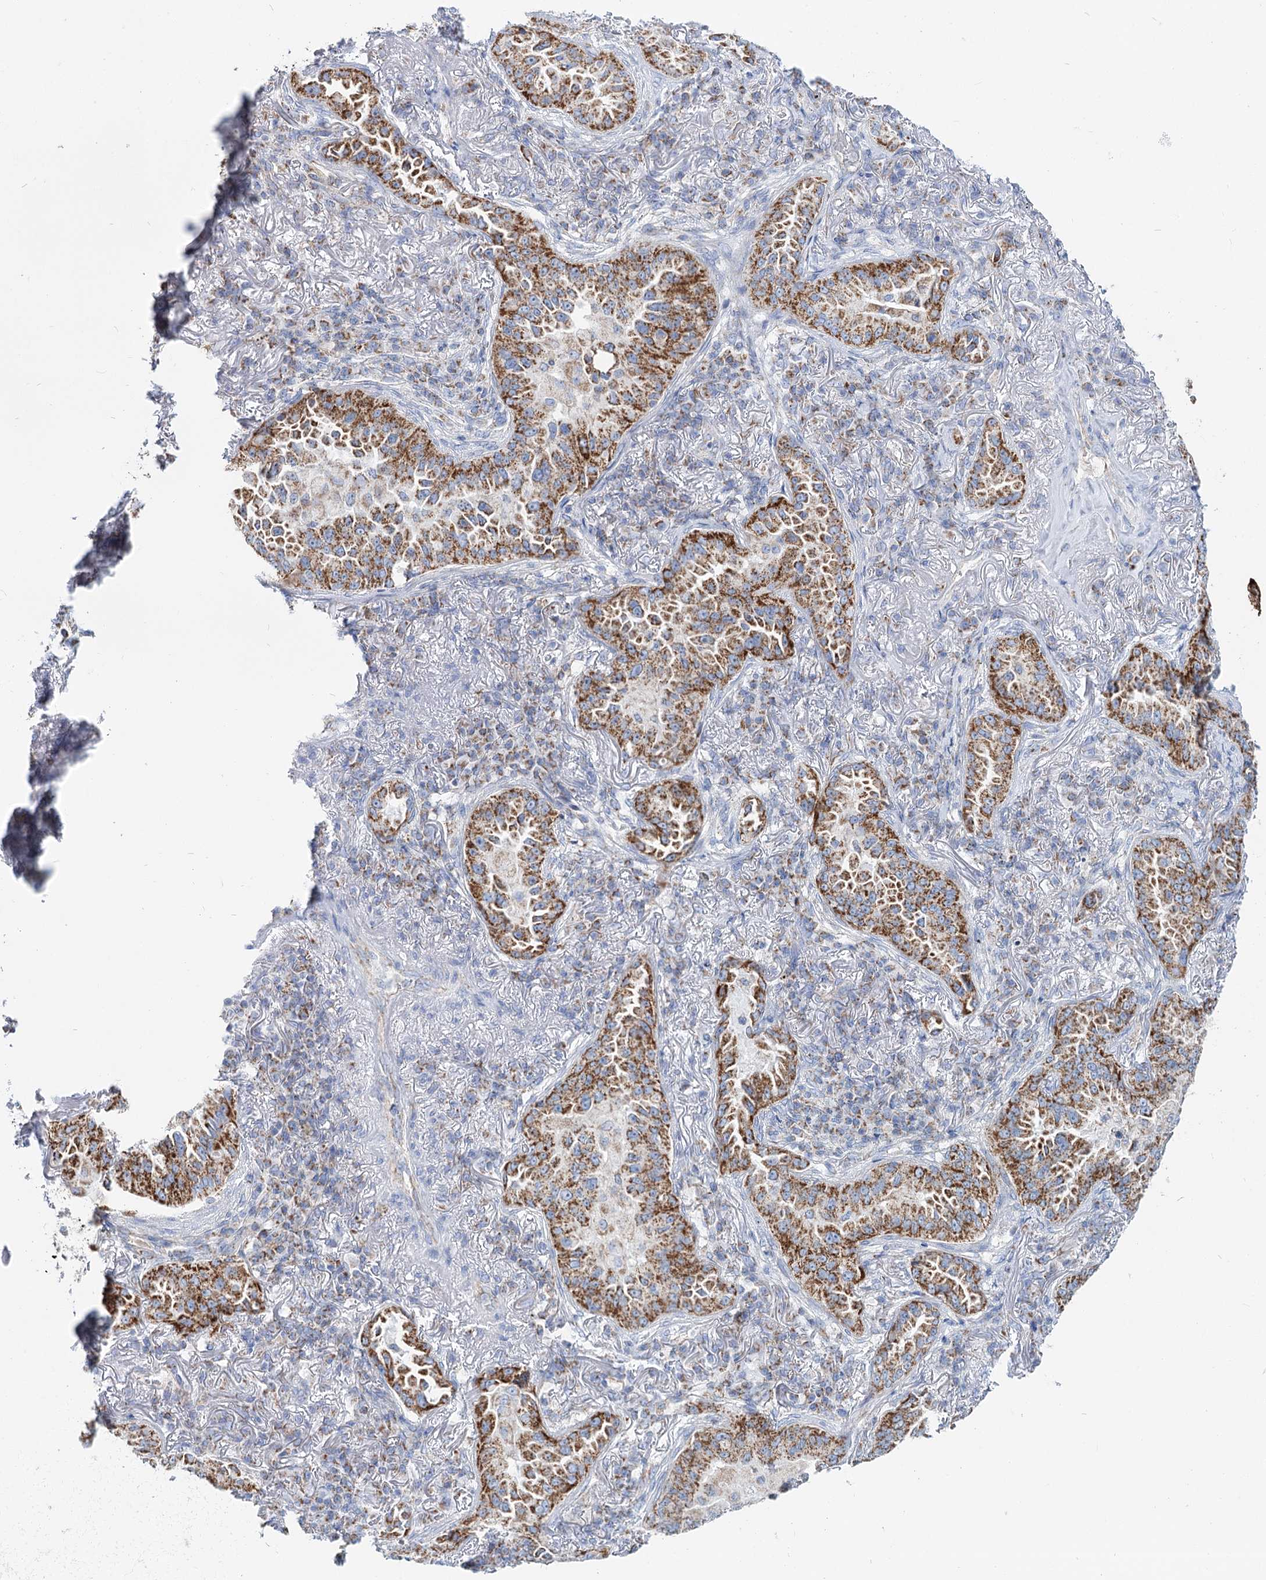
{"staining": {"intensity": "strong", "quantity": ">75%", "location": "cytoplasmic/membranous"}, "tissue": "lung cancer", "cell_type": "Tumor cells", "image_type": "cancer", "snomed": [{"axis": "morphology", "description": "Adenocarcinoma, NOS"}, {"axis": "topography", "description": "Lung"}], "caption": "Tumor cells reveal high levels of strong cytoplasmic/membranous staining in about >75% of cells in human lung cancer (adenocarcinoma).", "gene": "MCCC2", "patient": {"sex": "female", "age": 69}}